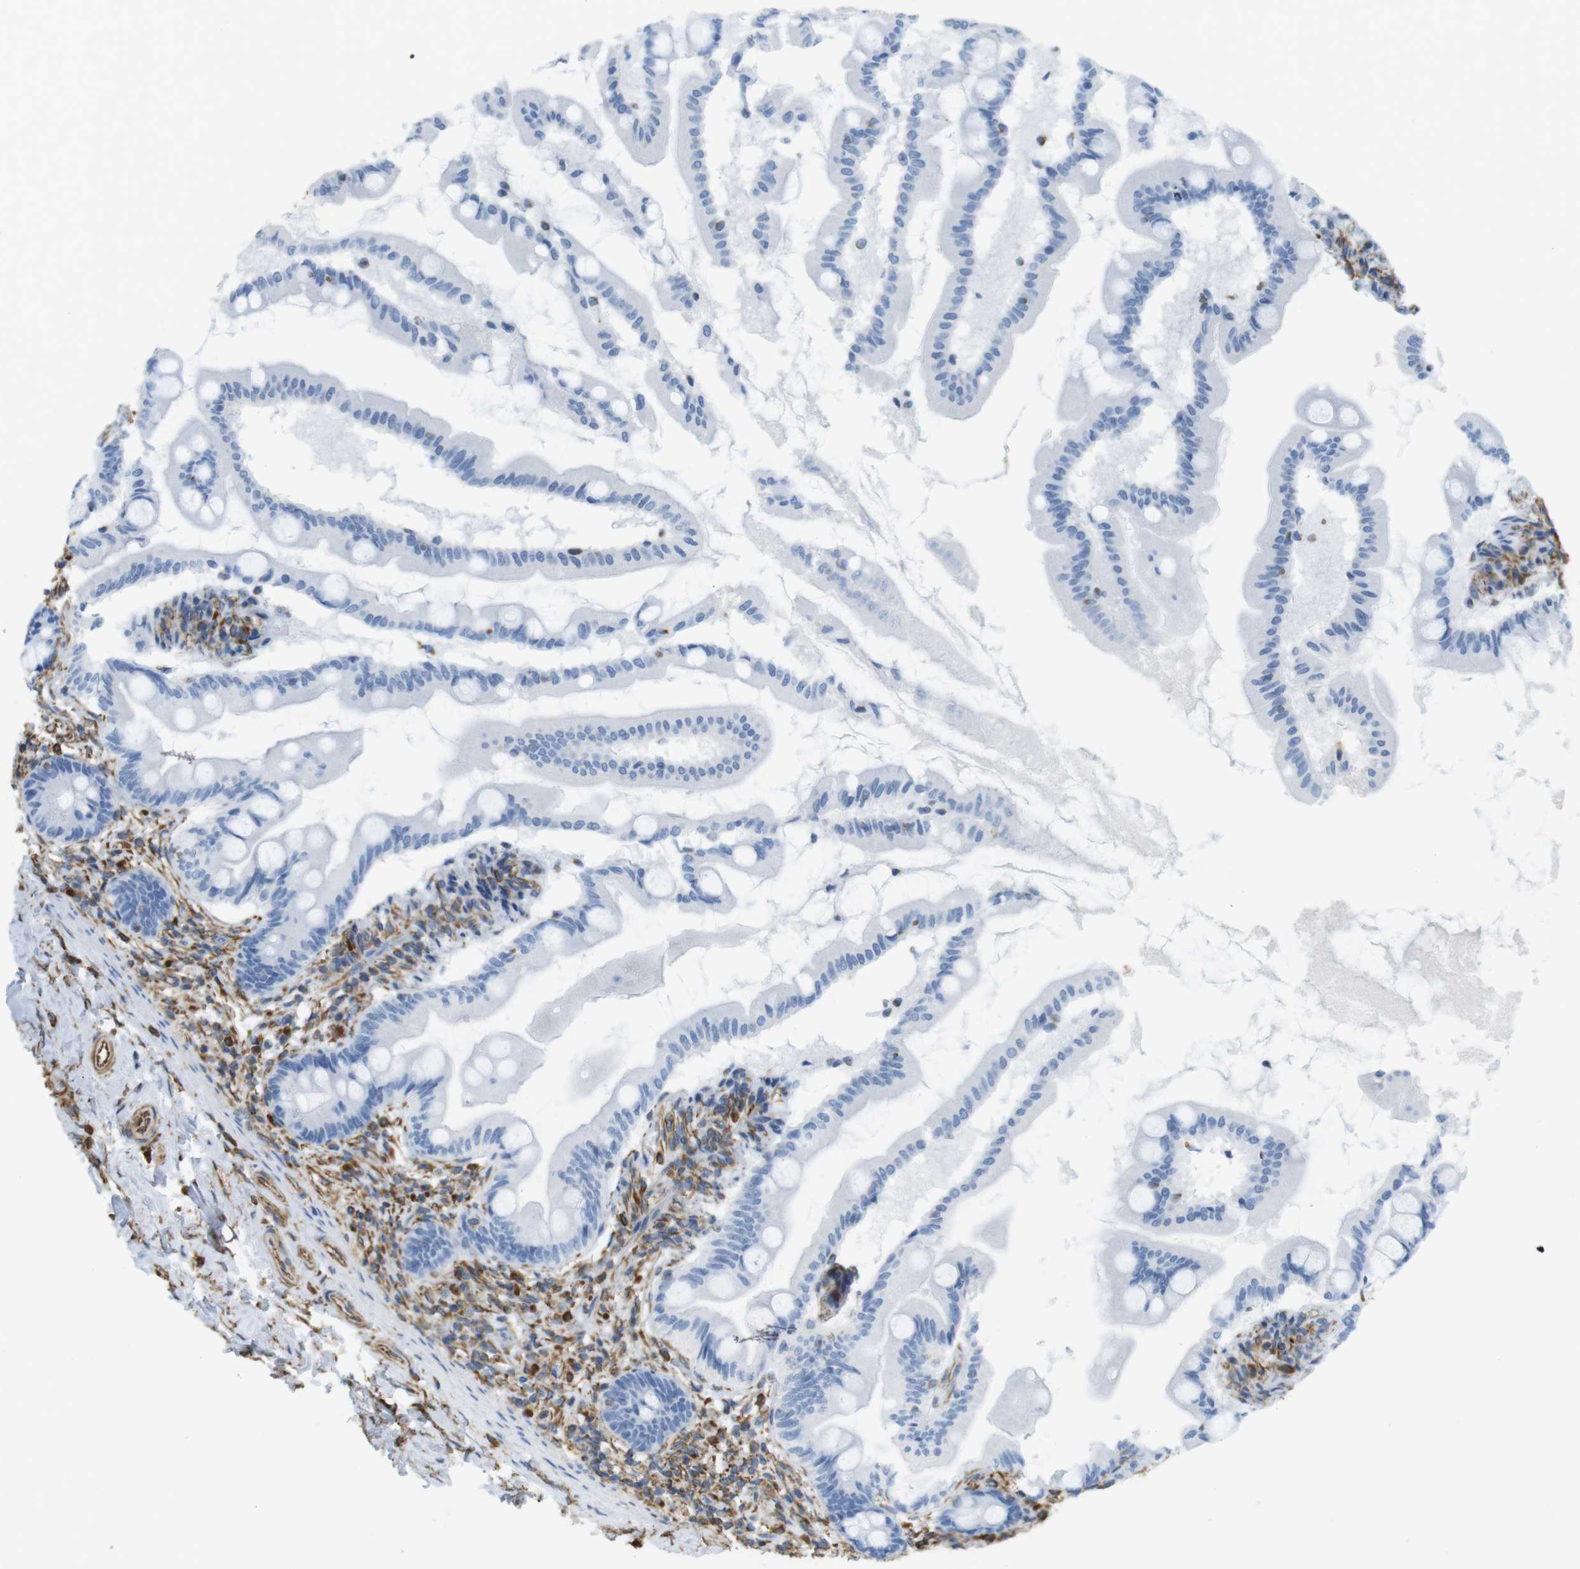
{"staining": {"intensity": "negative", "quantity": "none", "location": "none"}, "tissue": "small intestine", "cell_type": "Glandular cells", "image_type": "normal", "snomed": [{"axis": "morphology", "description": "Normal tissue, NOS"}, {"axis": "topography", "description": "Small intestine"}], "caption": "Glandular cells show no significant protein expression in normal small intestine.", "gene": "MS4A10", "patient": {"sex": "female", "age": 56}}